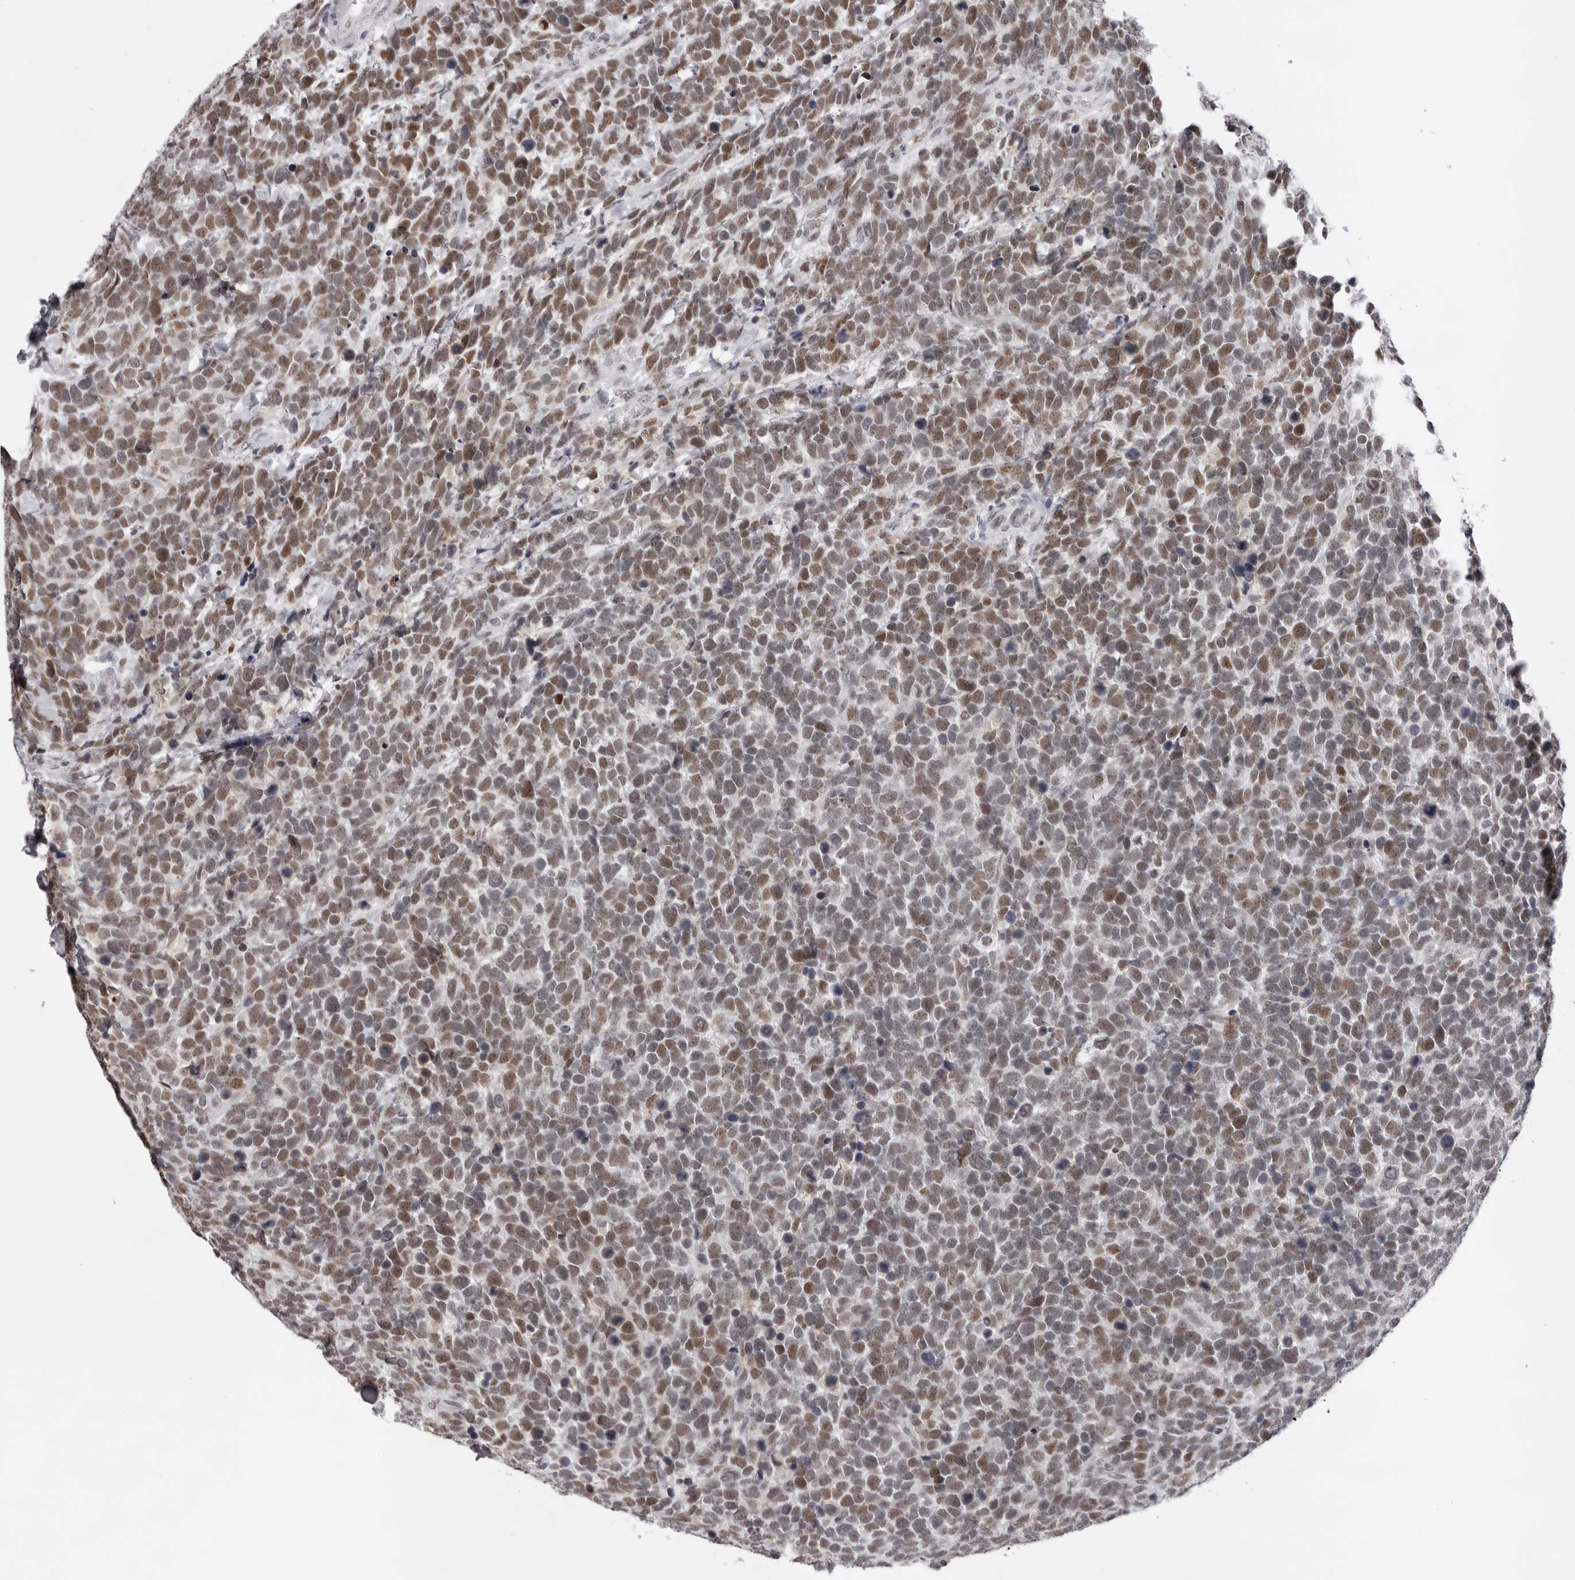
{"staining": {"intensity": "moderate", "quantity": ">75%", "location": "nuclear"}, "tissue": "urothelial cancer", "cell_type": "Tumor cells", "image_type": "cancer", "snomed": [{"axis": "morphology", "description": "Urothelial carcinoma, High grade"}, {"axis": "topography", "description": "Urinary bladder"}], "caption": "A histopathology image of urothelial carcinoma (high-grade) stained for a protein exhibits moderate nuclear brown staining in tumor cells.", "gene": "USP1", "patient": {"sex": "female", "age": 82}}